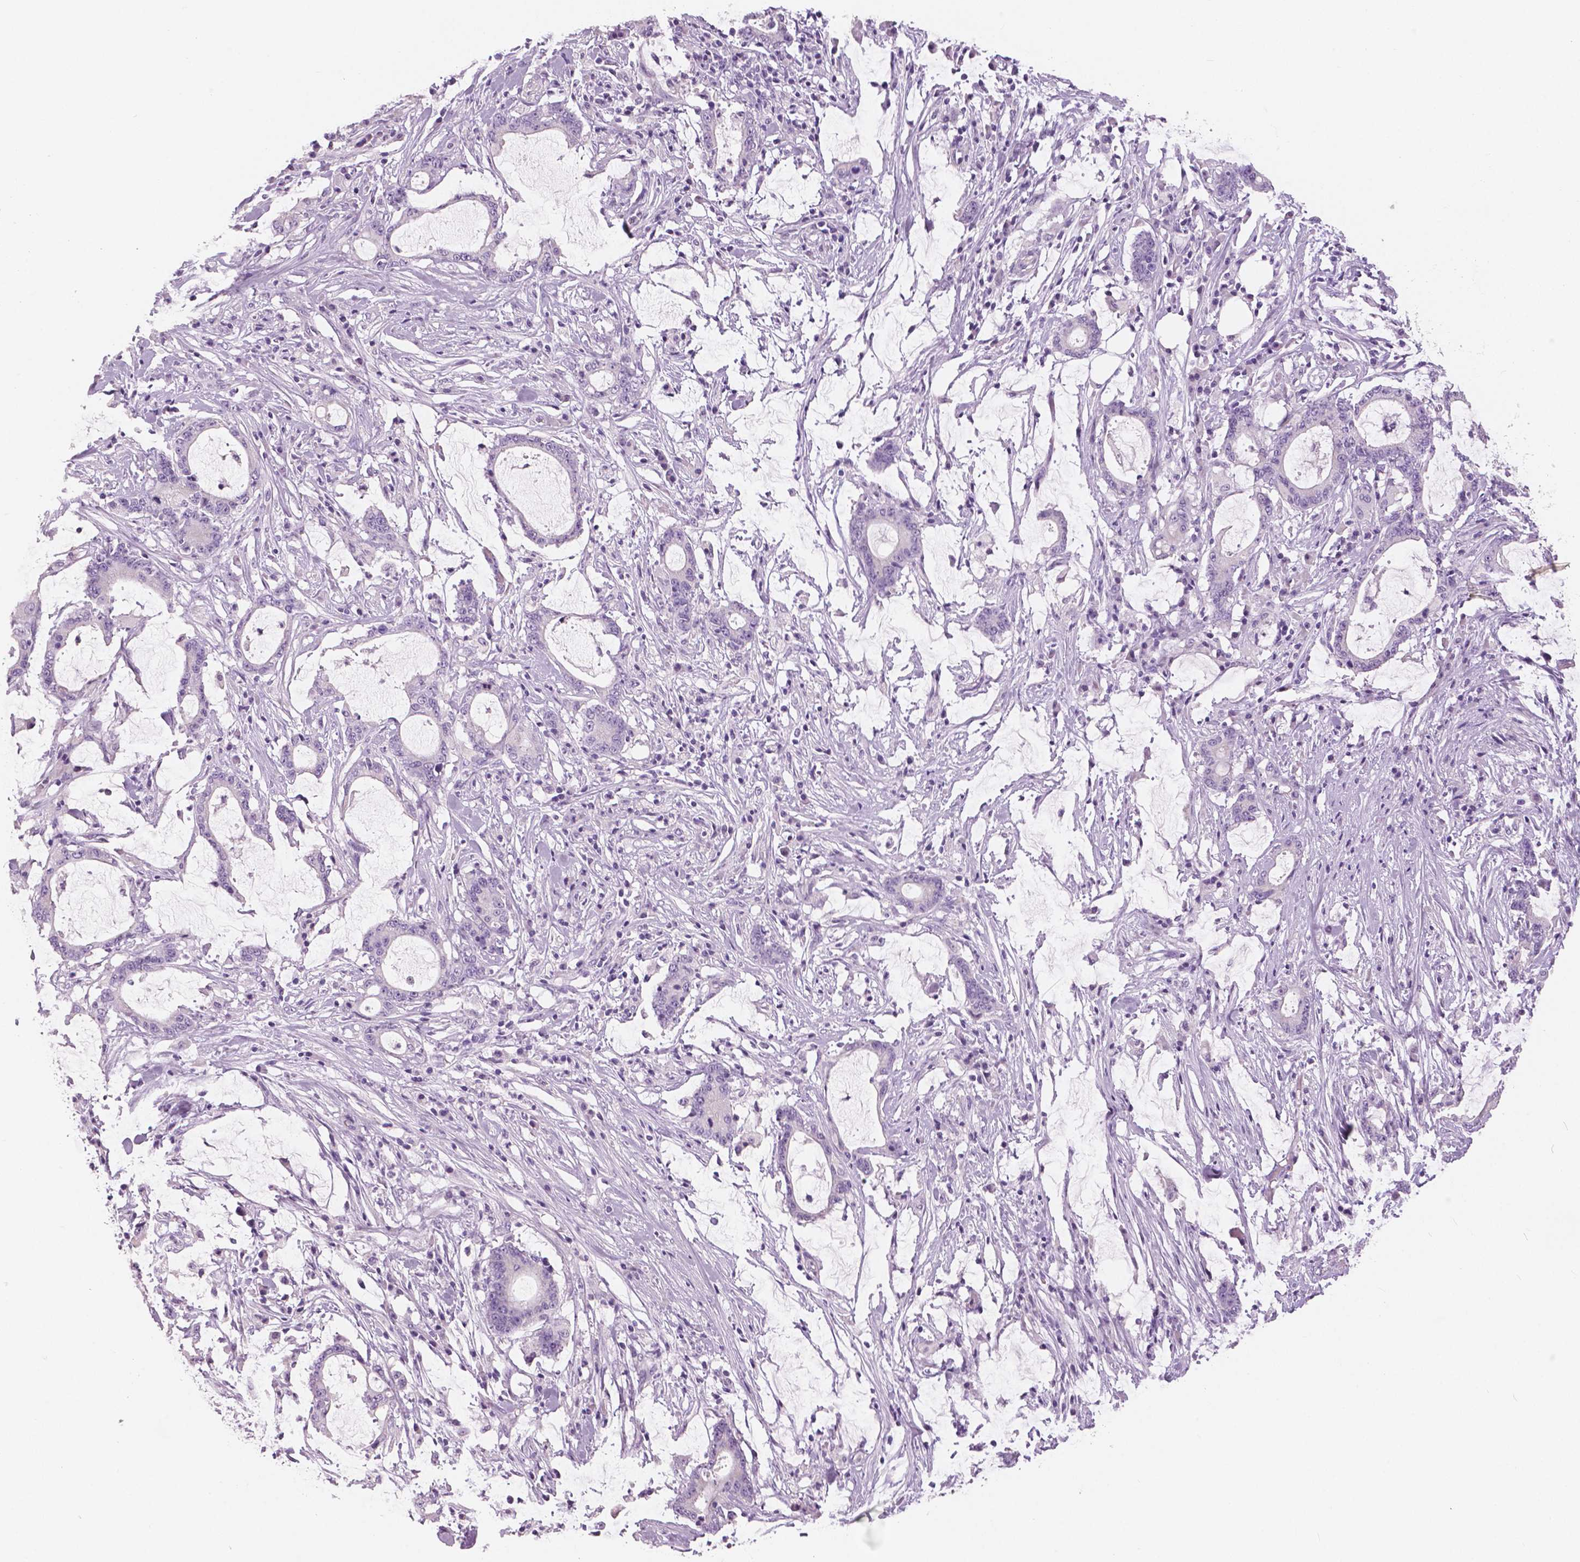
{"staining": {"intensity": "negative", "quantity": "none", "location": "none"}, "tissue": "stomach cancer", "cell_type": "Tumor cells", "image_type": "cancer", "snomed": [{"axis": "morphology", "description": "Adenocarcinoma, NOS"}, {"axis": "topography", "description": "Stomach, upper"}], "caption": "This is an immunohistochemistry histopathology image of stomach cancer. There is no positivity in tumor cells.", "gene": "SLC24A1", "patient": {"sex": "male", "age": 68}}